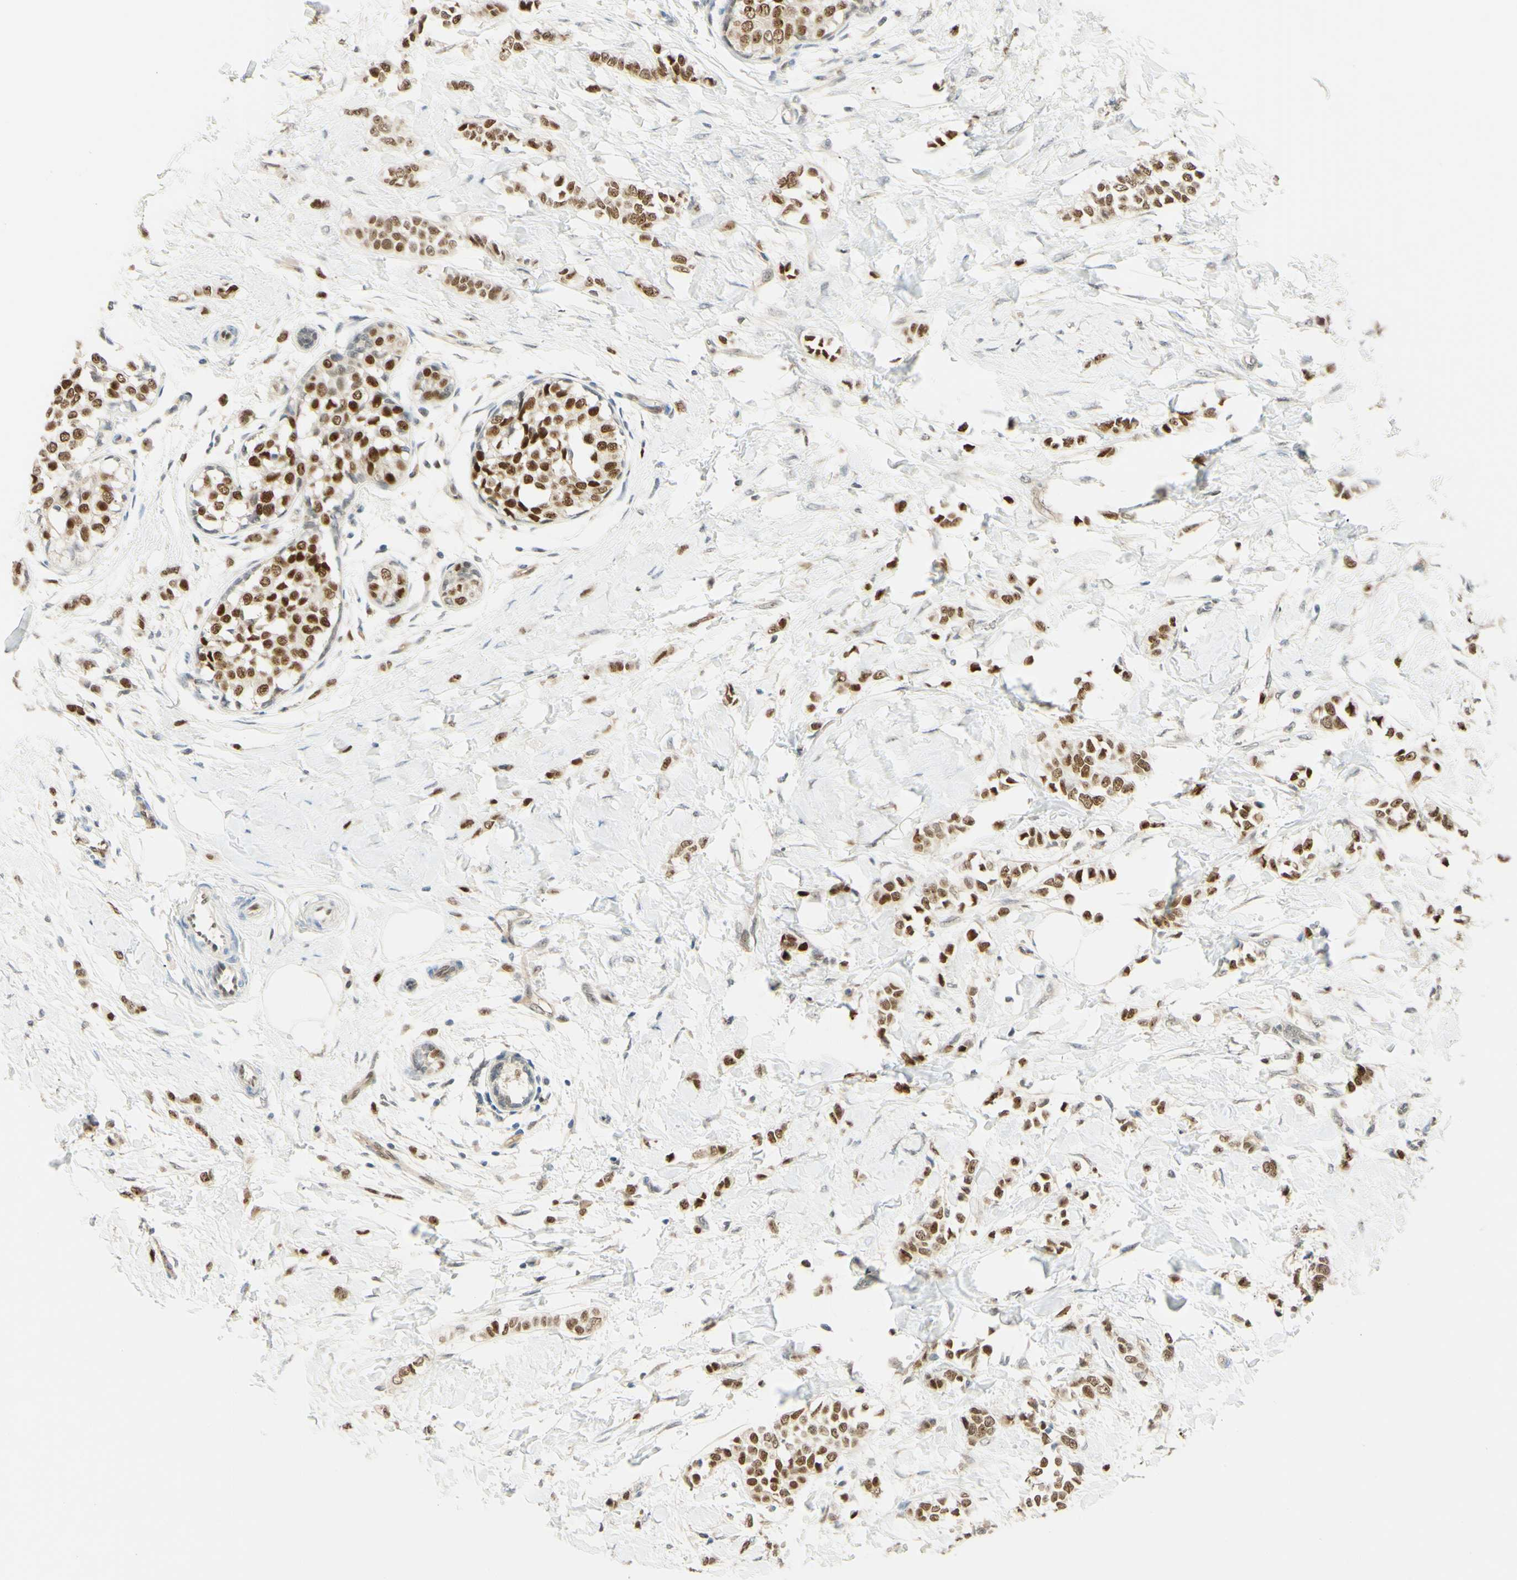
{"staining": {"intensity": "moderate", "quantity": ">75%", "location": "nuclear"}, "tissue": "breast cancer", "cell_type": "Tumor cells", "image_type": "cancer", "snomed": [{"axis": "morphology", "description": "Lobular carcinoma, in situ"}, {"axis": "morphology", "description": "Lobular carcinoma"}, {"axis": "topography", "description": "Breast"}], "caption": "IHC staining of breast cancer, which demonstrates medium levels of moderate nuclear staining in approximately >75% of tumor cells indicating moderate nuclear protein staining. The staining was performed using DAB (brown) for protein detection and nuclei were counterstained in hematoxylin (blue).", "gene": "POLB", "patient": {"sex": "female", "age": 41}}